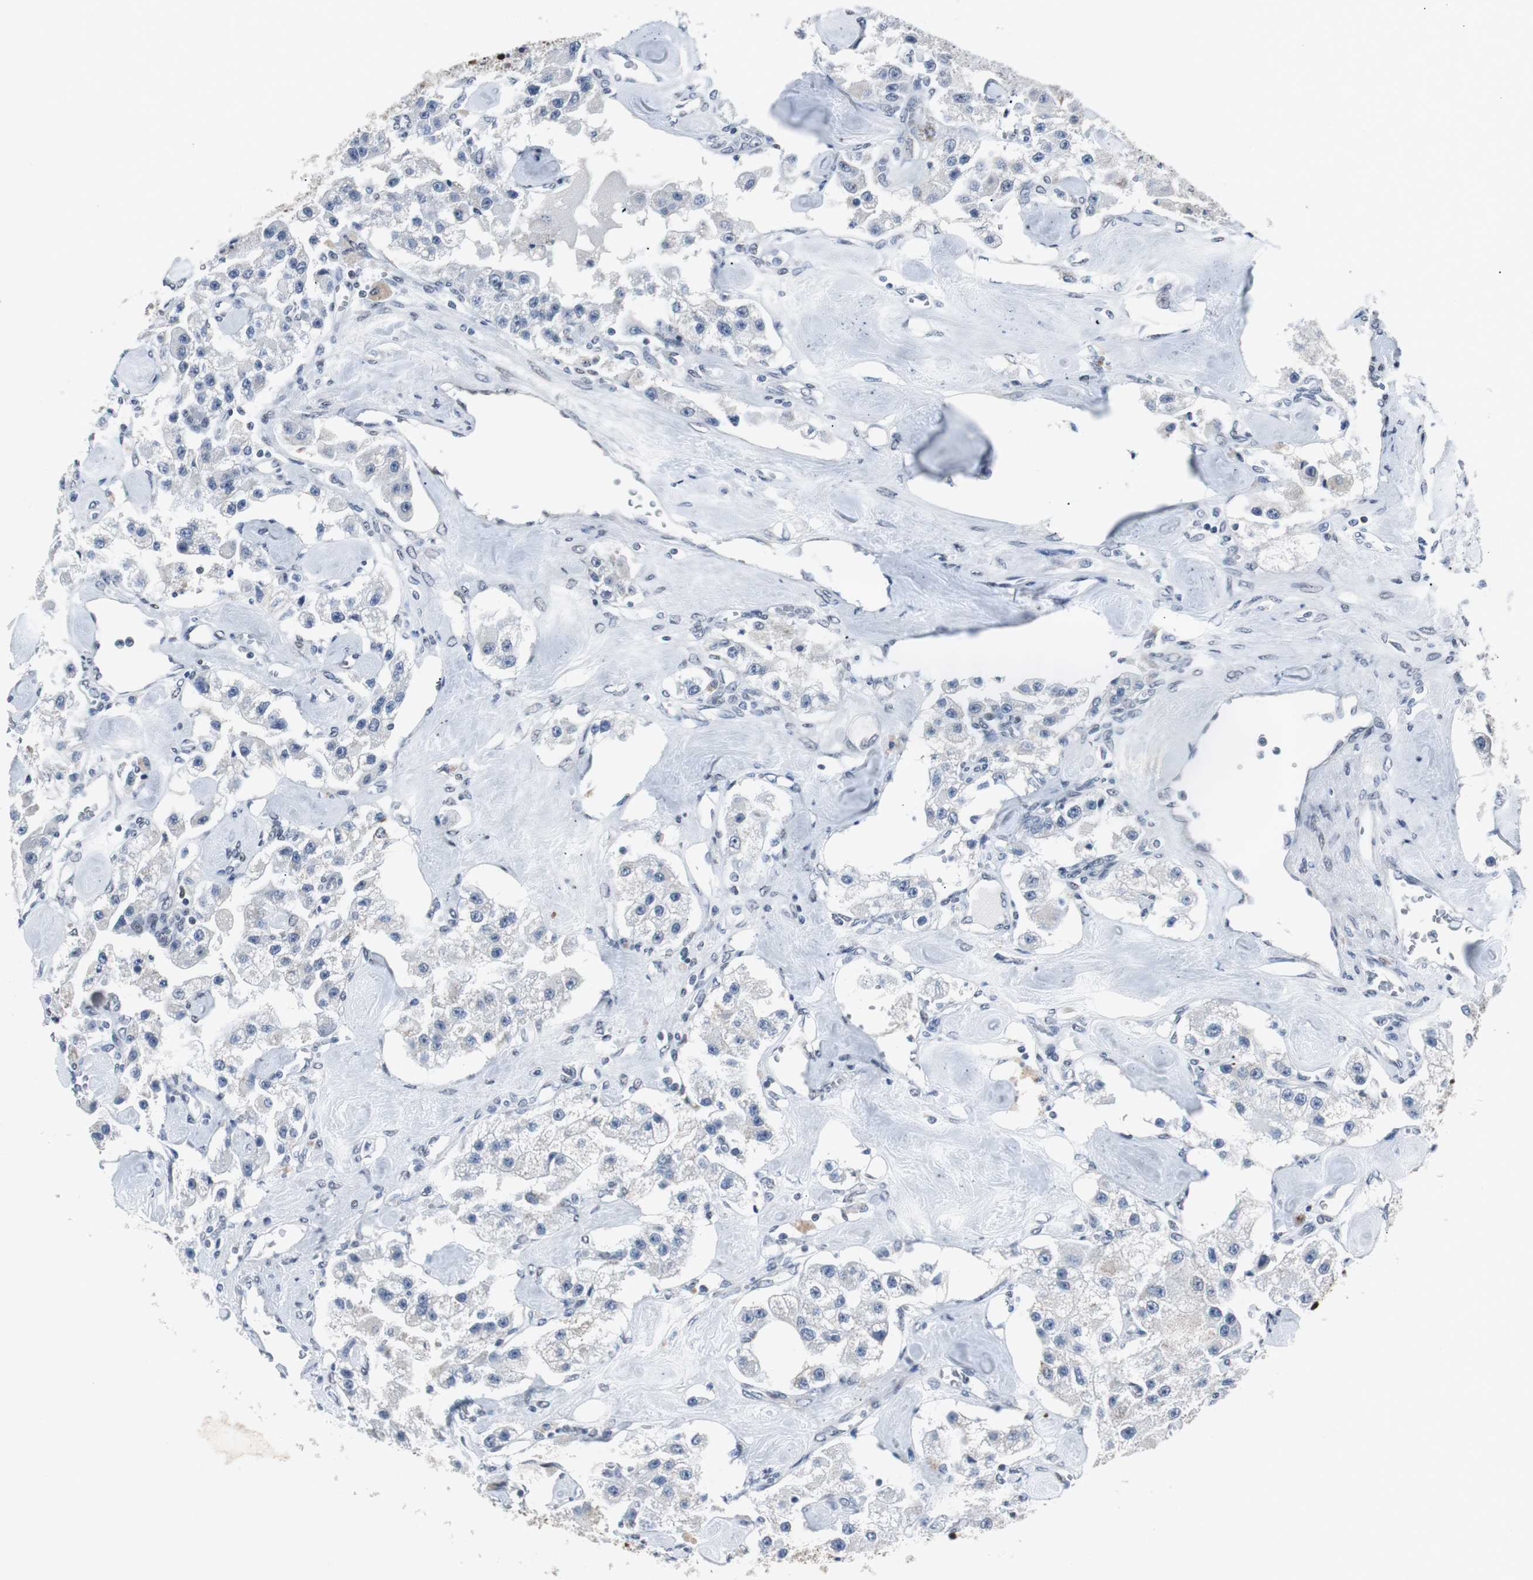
{"staining": {"intensity": "negative", "quantity": "none", "location": "none"}, "tissue": "carcinoid", "cell_type": "Tumor cells", "image_type": "cancer", "snomed": [{"axis": "morphology", "description": "Carcinoid, malignant, NOS"}, {"axis": "topography", "description": "Pancreas"}], "caption": "DAB (3,3'-diaminobenzidine) immunohistochemical staining of malignant carcinoid reveals no significant expression in tumor cells.", "gene": "ZHX2", "patient": {"sex": "male", "age": 41}}